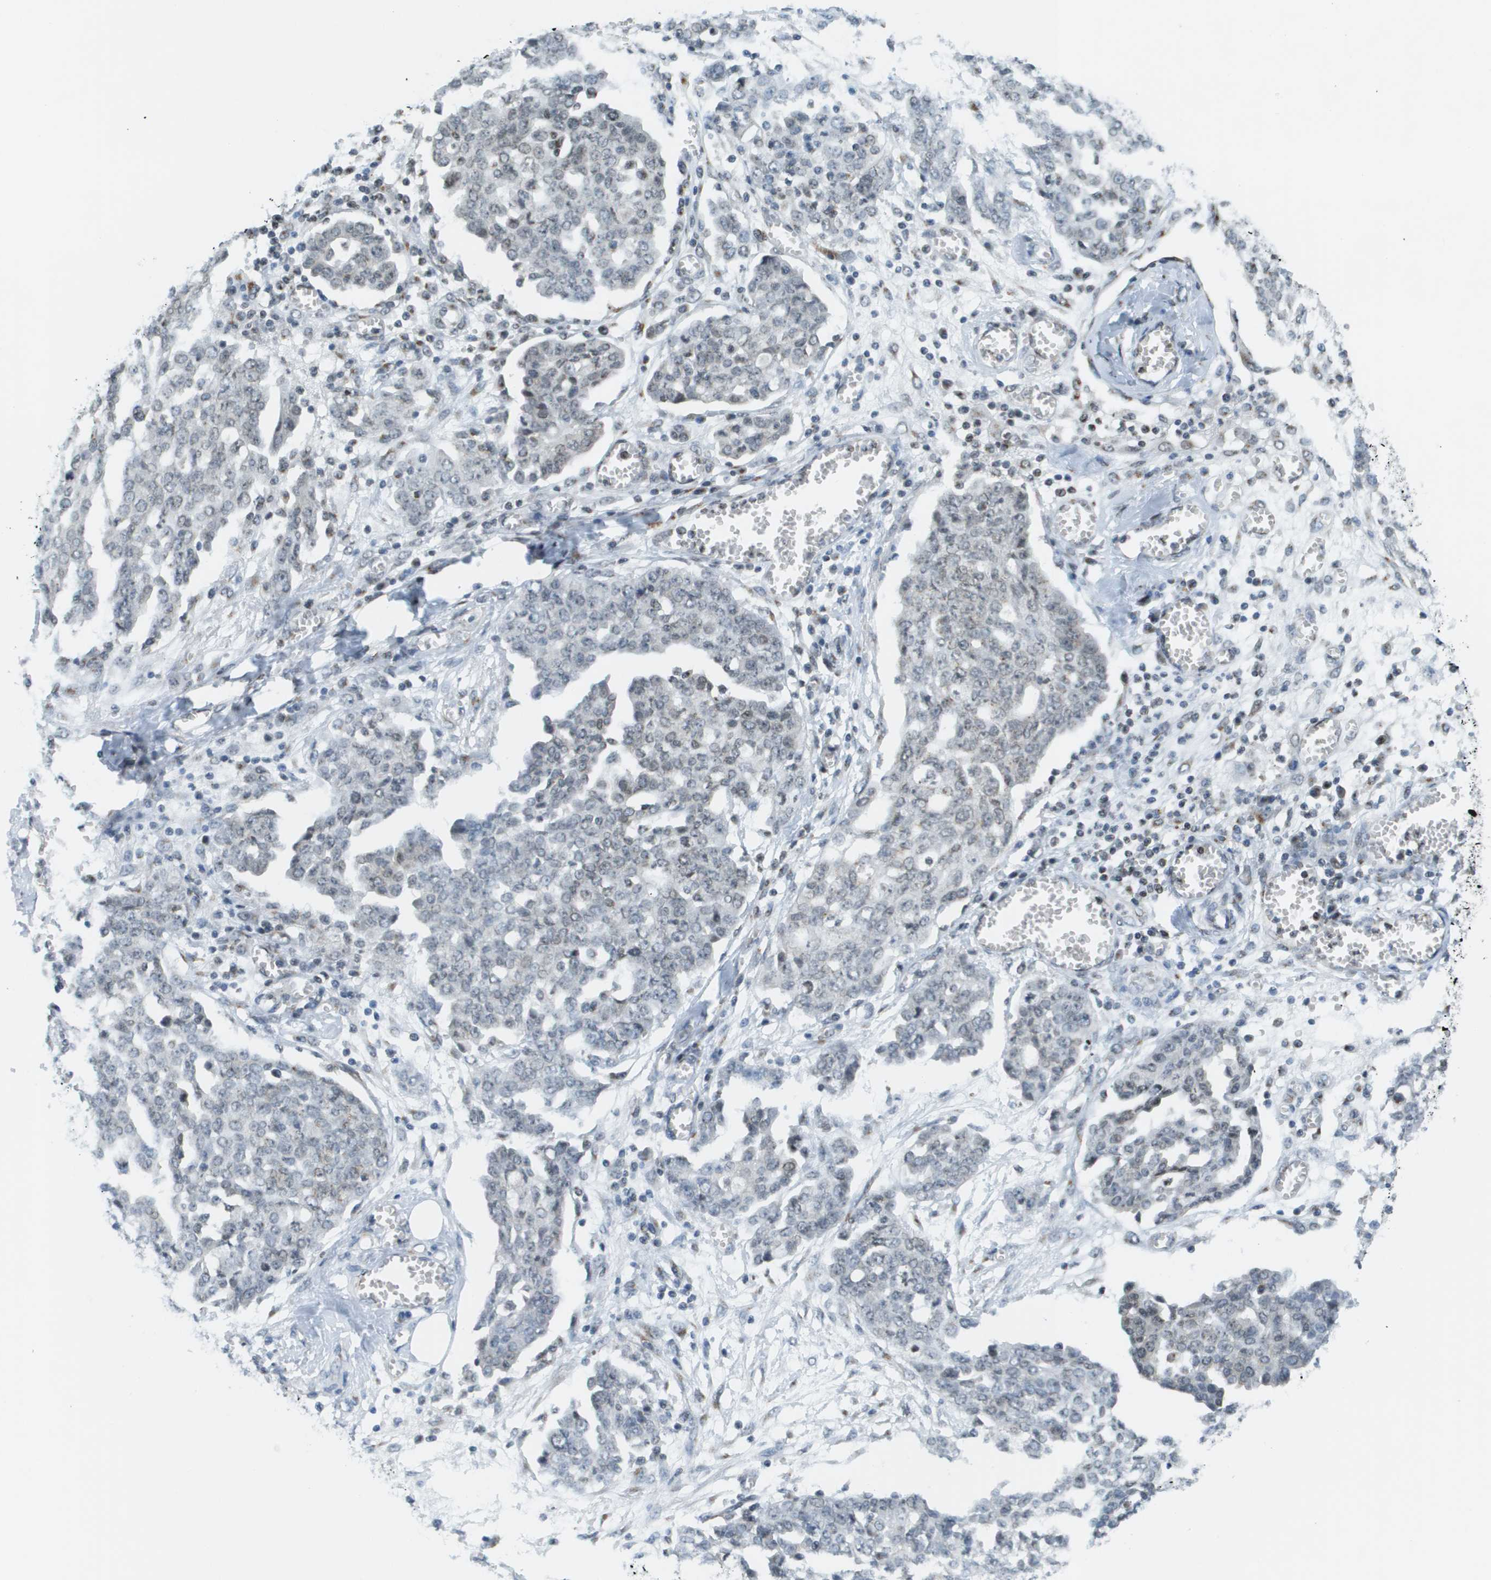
{"staining": {"intensity": "negative", "quantity": "none", "location": "none"}, "tissue": "ovarian cancer", "cell_type": "Tumor cells", "image_type": "cancer", "snomed": [{"axis": "morphology", "description": "Cystadenocarcinoma, serous, NOS"}, {"axis": "topography", "description": "Soft tissue"}, {"axis": "topography", "description": "Ovary"}], "caption": "There is no significant staining in tumor cells of ovarian serous cystadenocarcinoma.", "gene": "EVC", "patient": {"sex": "female", "age": 57}}